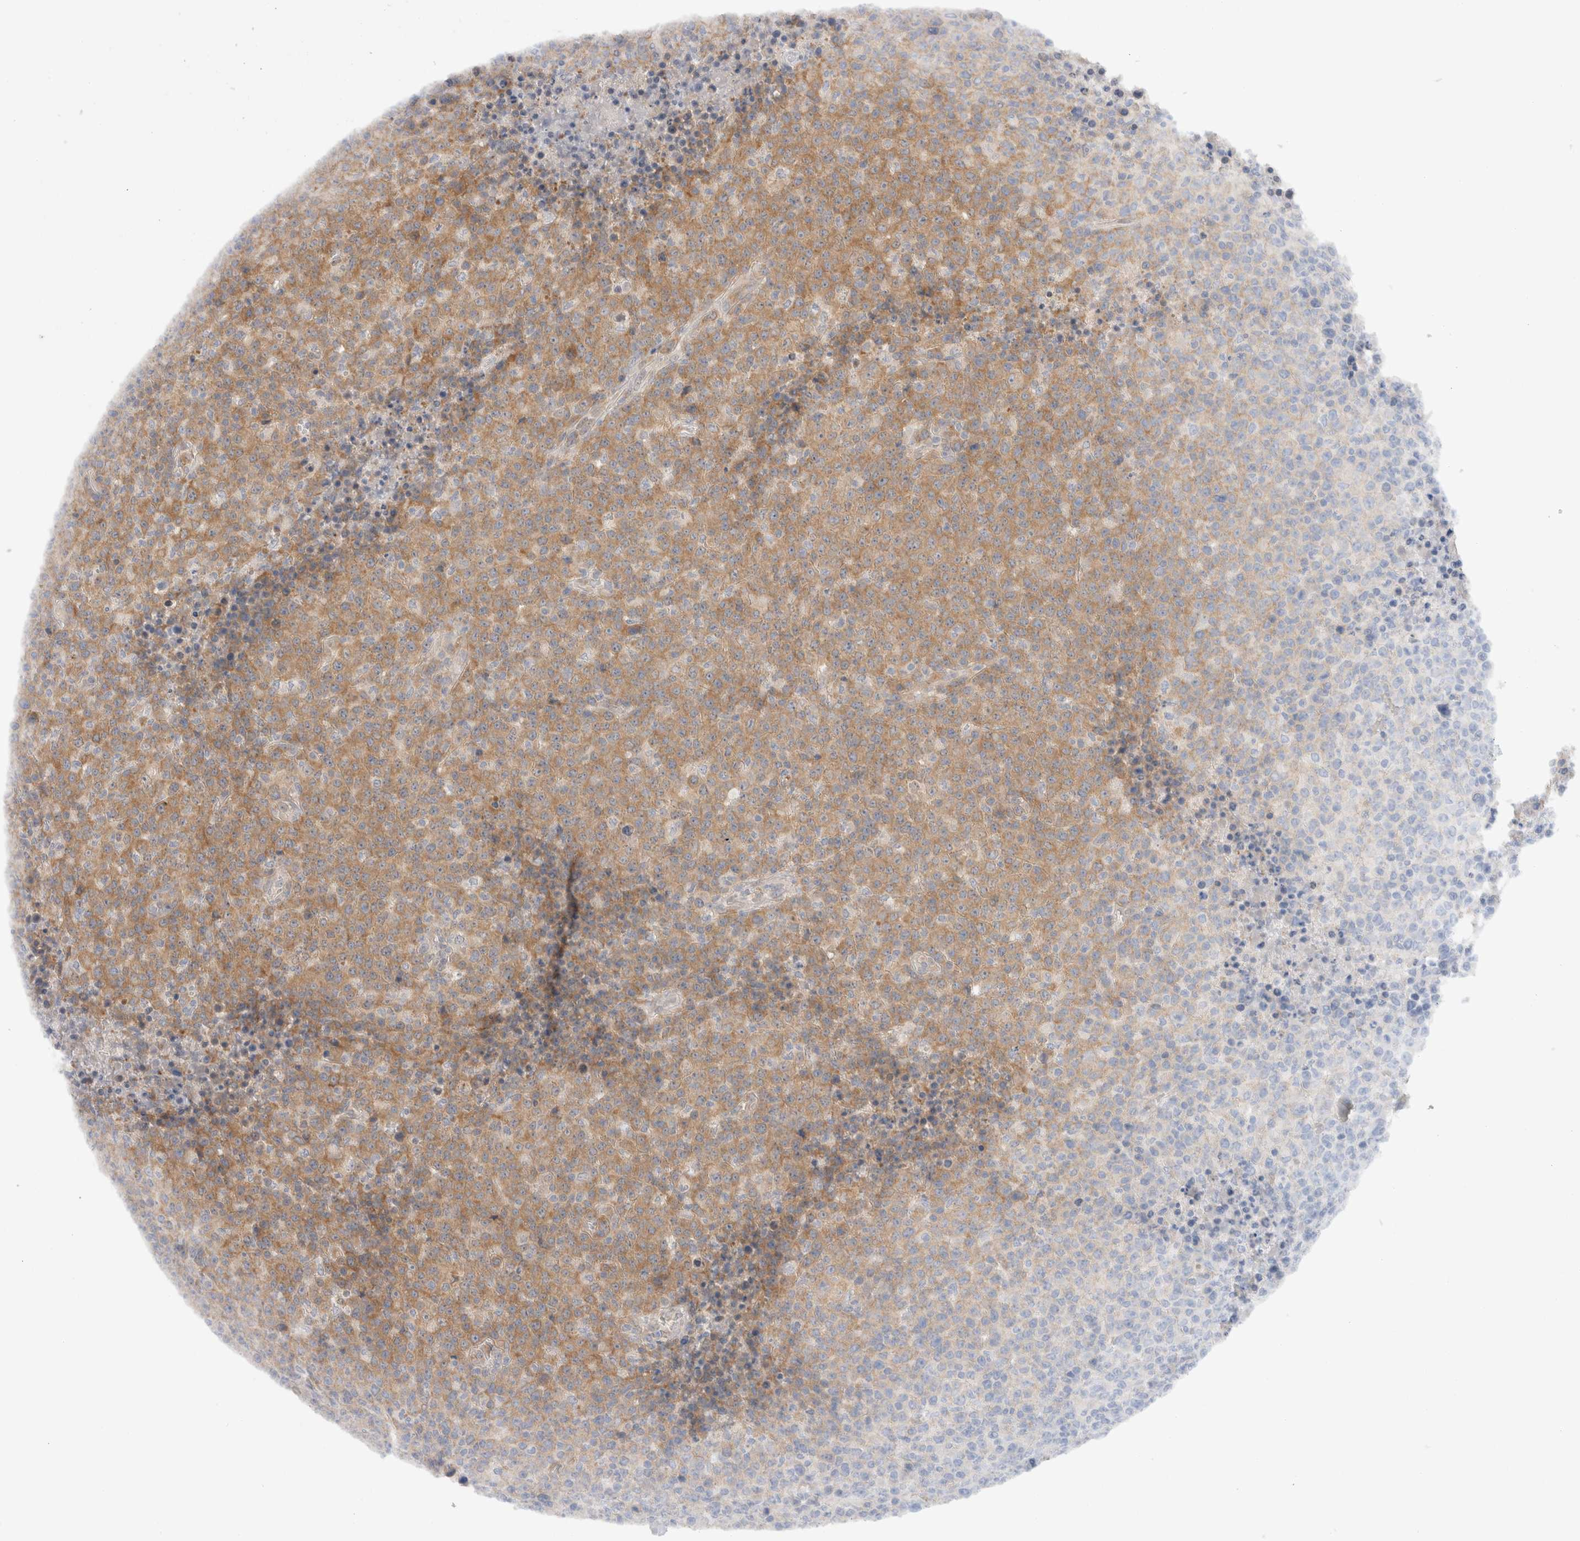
{"staining": {"intensity": "moderate", "quantity": "25%-75%", "location": "cytoplasmic/membranous"}, "tissue": "lymphoma", "cell_type": "Tumor cells", "image_type": "cancer", "snomed": [{"axis": "morphology", "description": "Malignant lymphoma, non-Hodgkin's type, High grade"}, {"axis": "topography", "description": "Lymph node"}], "caption": "Malignant lymphoma, non-Hodgkin's type (high-grade) tissue shows moderate cytoplasmic/membranous expression in approximately 25%-75% of tumor cells The staining is performed using DAB (3,3'-diaminobenzidine) brown chromogen to label protein expression. The nuclei are counter-stained blue using hematoxylin.", "gene": "NDOR1", "patient": {"sex": "male", "age": 13}}